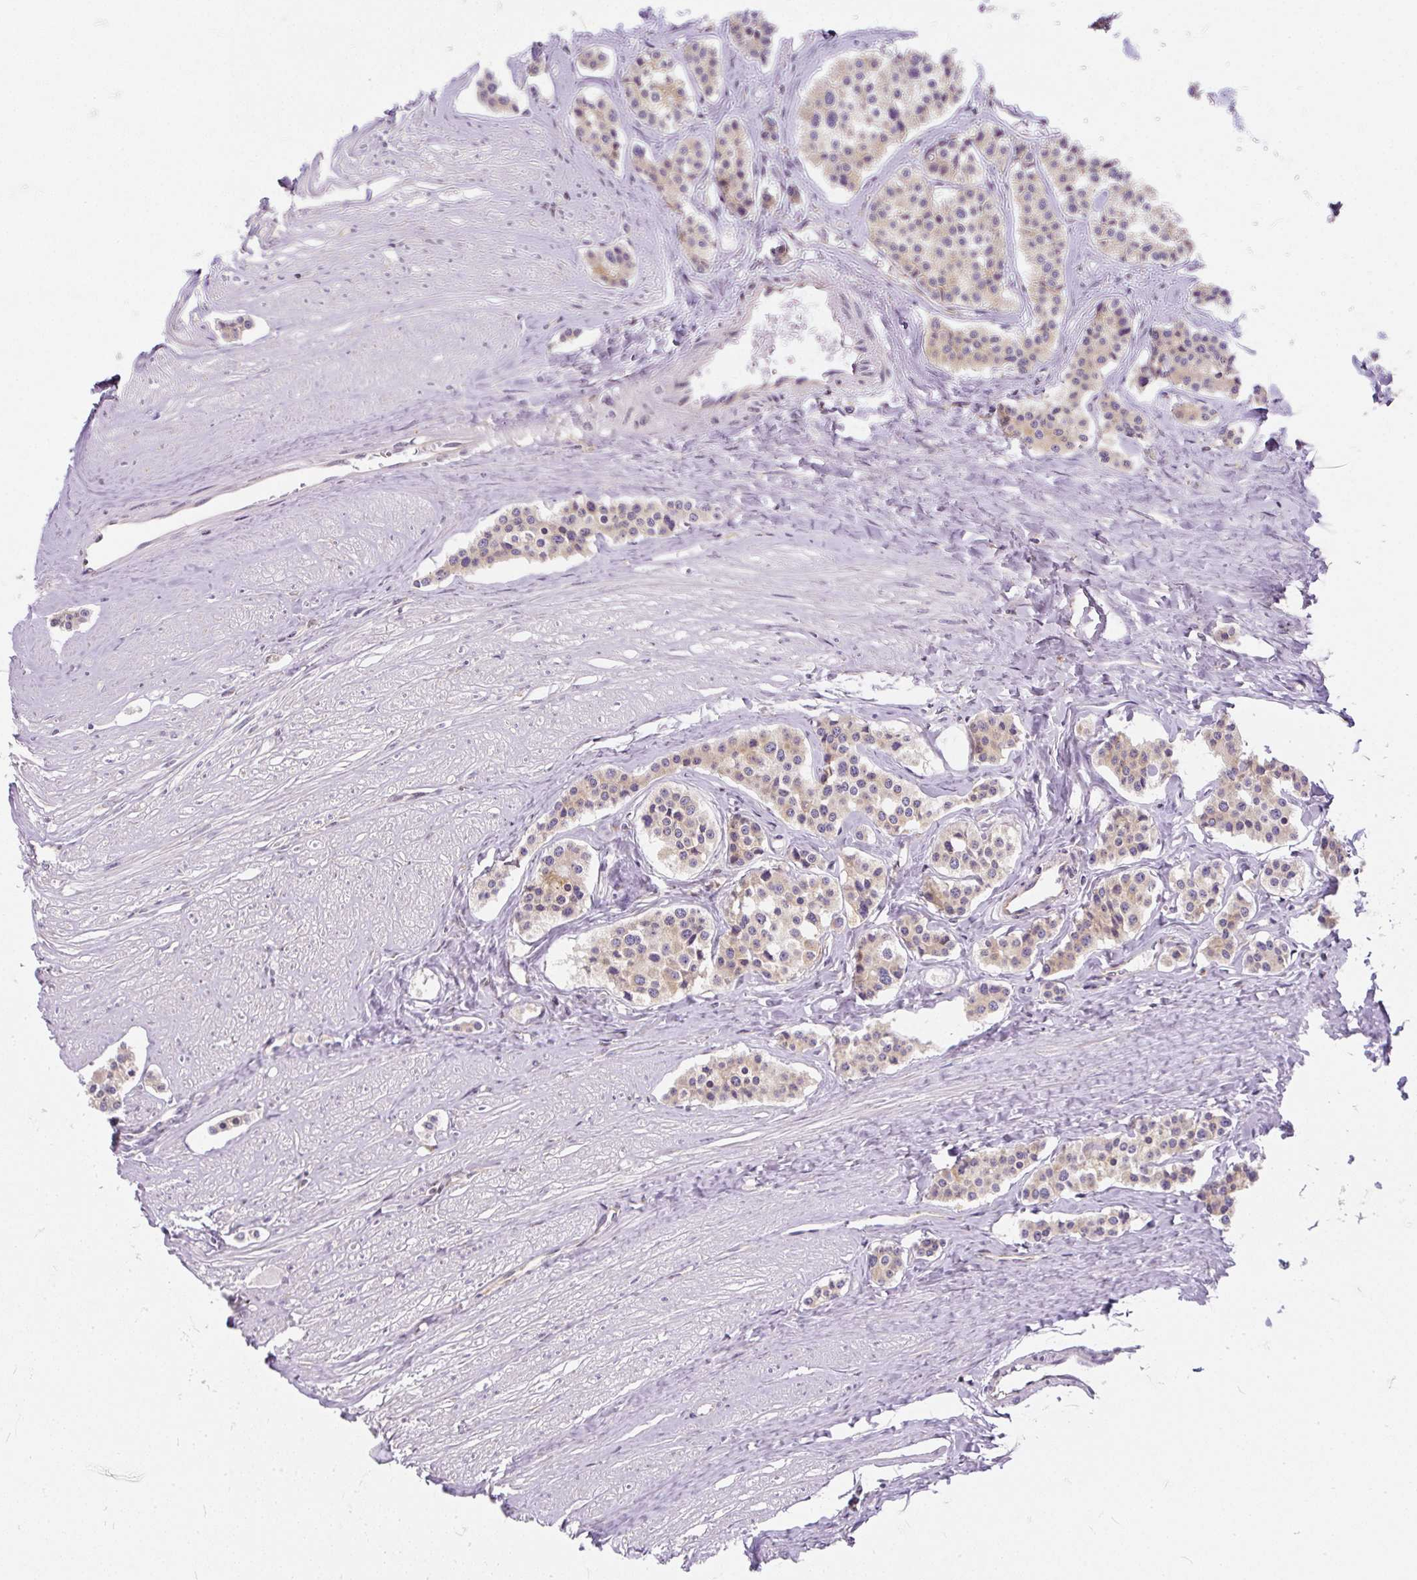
{"staining": {"intensity": "weak", "quantity": ">75%", "location": "cytoplasmic/membranous"}, "tissue": "carcinoid", "cell_type": "Tumor cells", "image_type": "cancer", "snomed": [{"axis": "morphology", "description": "Carcinoid, malignant, NOS"}, {"axis": "topography", "description": "Small intestine"}], "caption": "Protein expression by IHC displays weak cytoplasmic/membranous positivity in approximately >75% of tumor cells in malignant carcinoid. The staining was performed using DAB to visualize the protein expression in brown, while the nuclei were stained in blue with hematoxylin (Magnification: 20x).", "gene": "CYP20A1", "patient": {"sex": "male", "age": 60}}